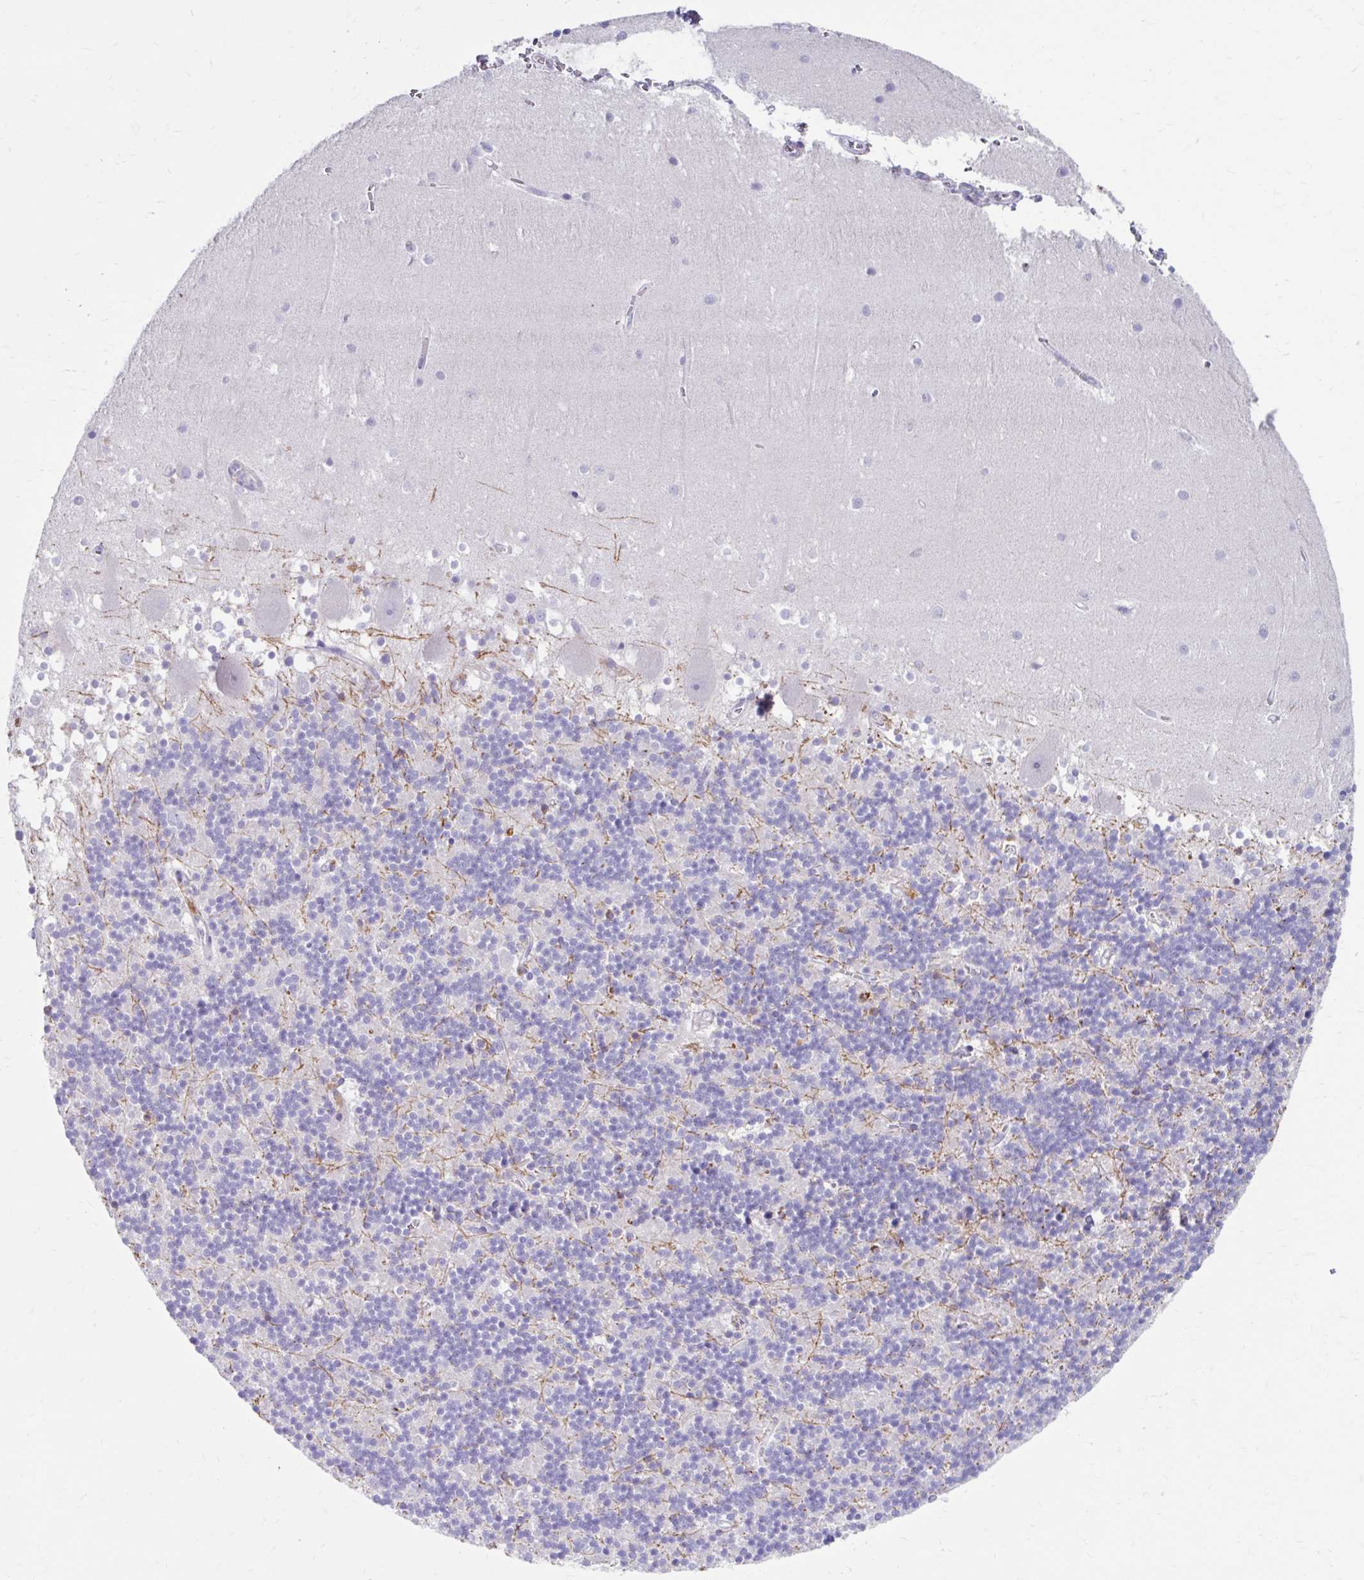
{"staining": {"intensity": "negative", "quantity": "none", "location": "none"}, "tissue": "cerebellum", "cell_type": "Cells in granular layer", "image_type": "normal", "snomed": [{"axis": "morphology", "description": "Normal tissue, NOS"}, {"axis": "topography", "description": "Cerebellum"}], "caption": "Histopathology image shows no protein expression in cells in granular layer of unremarkable cerebellum. The staining is performed using DAB (3,3'-diaminobenzidine) brown chromogen with nuclei counter-stained in using hematoxylin.", "gene": "ZNF33A", "patient": {"sex": "male", "age": 54}}